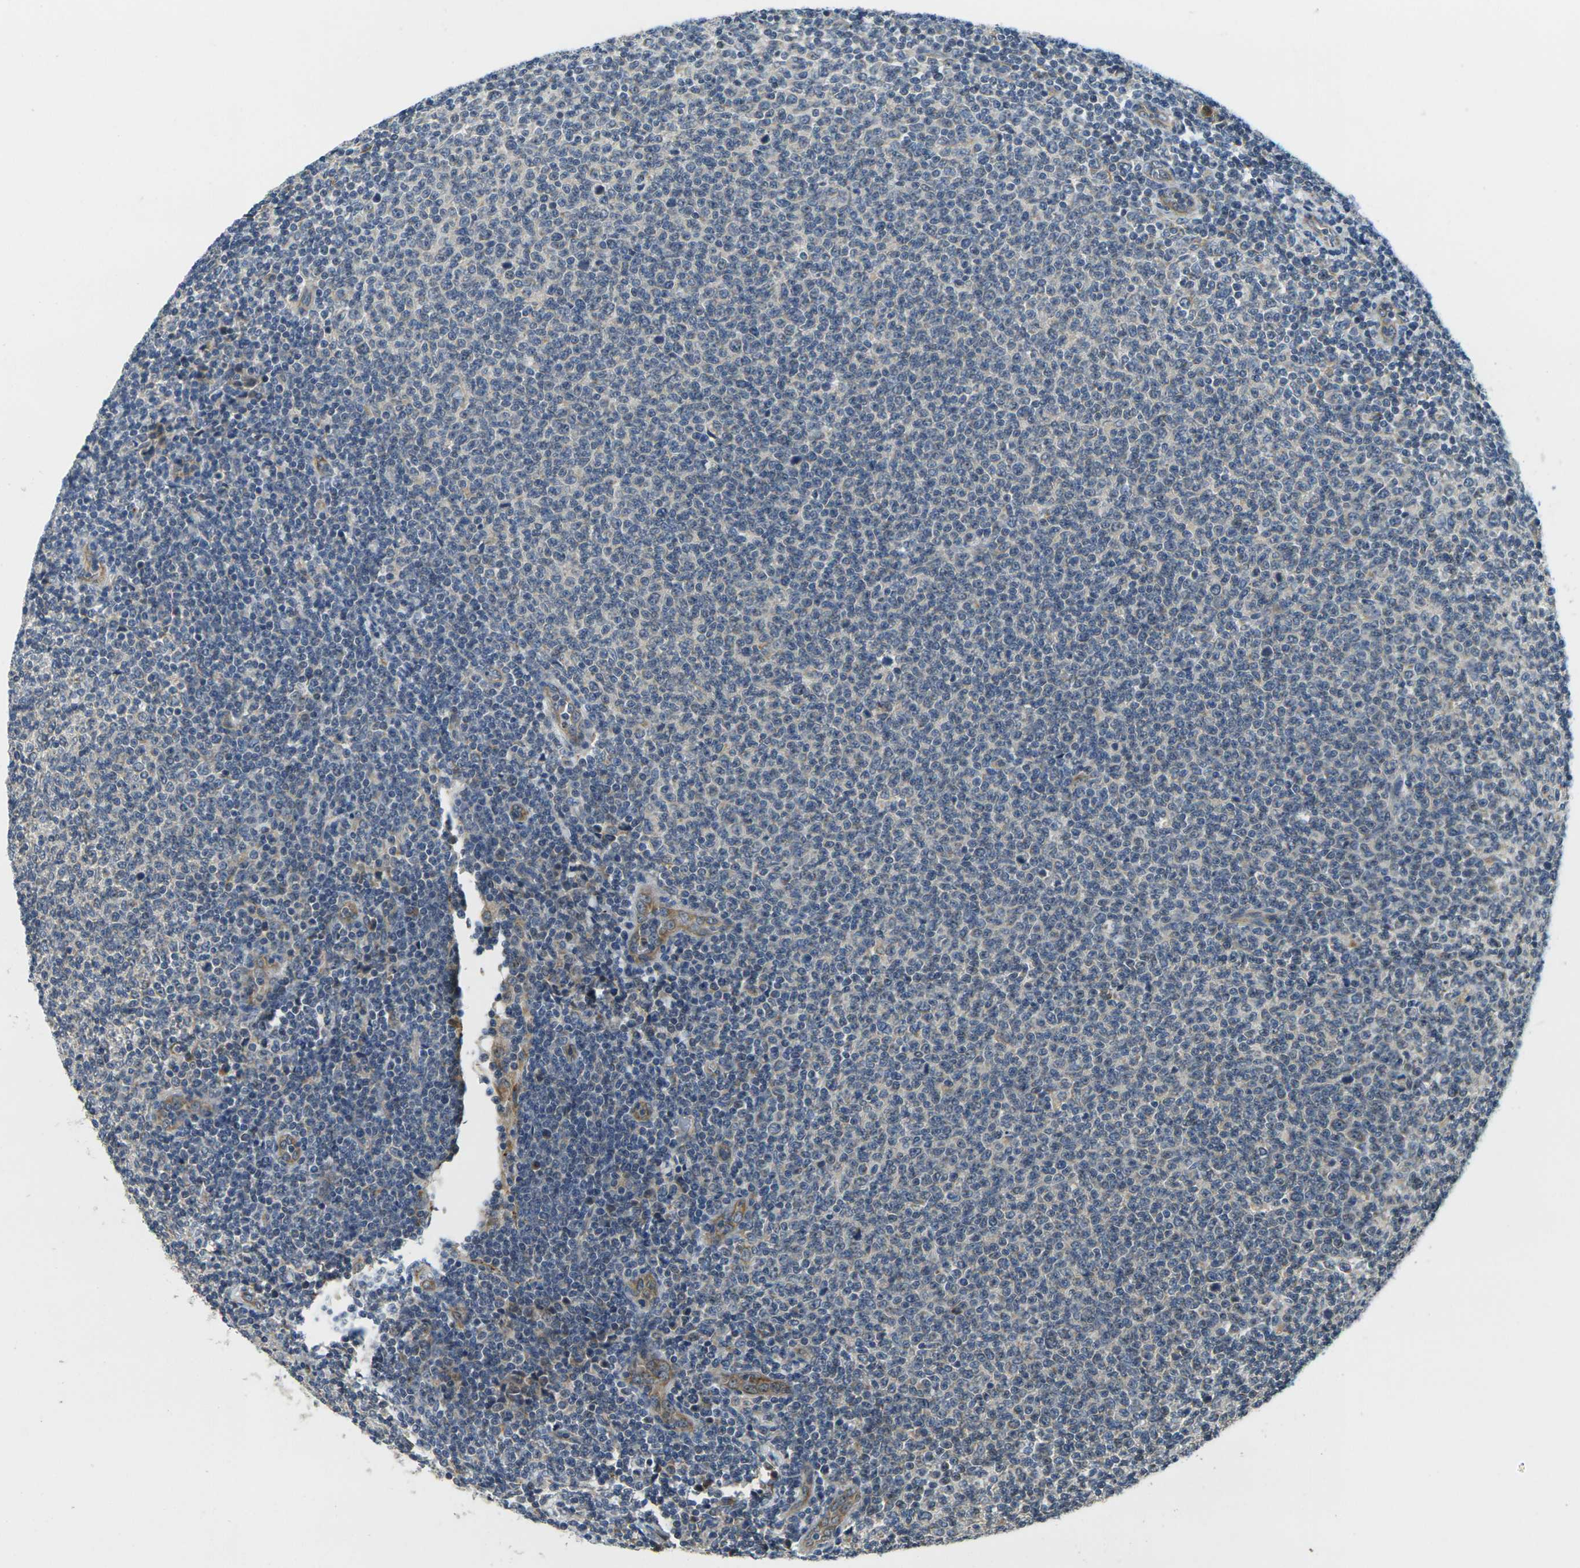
{"staining": {"intensity": "weak", "quantity": "<25%", "location": "cytoplasmic/membranous"}, "tissue": "lymphoma", "cell_type": "Tumor cells", "image_type": "cancer", "snomed": [{"axis": "morphology", "description": "Malignant lymphoma, non-Hodgkin's type, Low grade"}, {"axis": "topography", "description": "Lymph node"}], "caption": "Tumor cells show no significant positivity in low-grade malignant lymphoma, non-Hodgkin's type. (DAB immunohistochemistry visualized using brightfield microscopy, high magnification).", "gene": "MINAR2", "patient": {"sex": "male", "age": 66}}